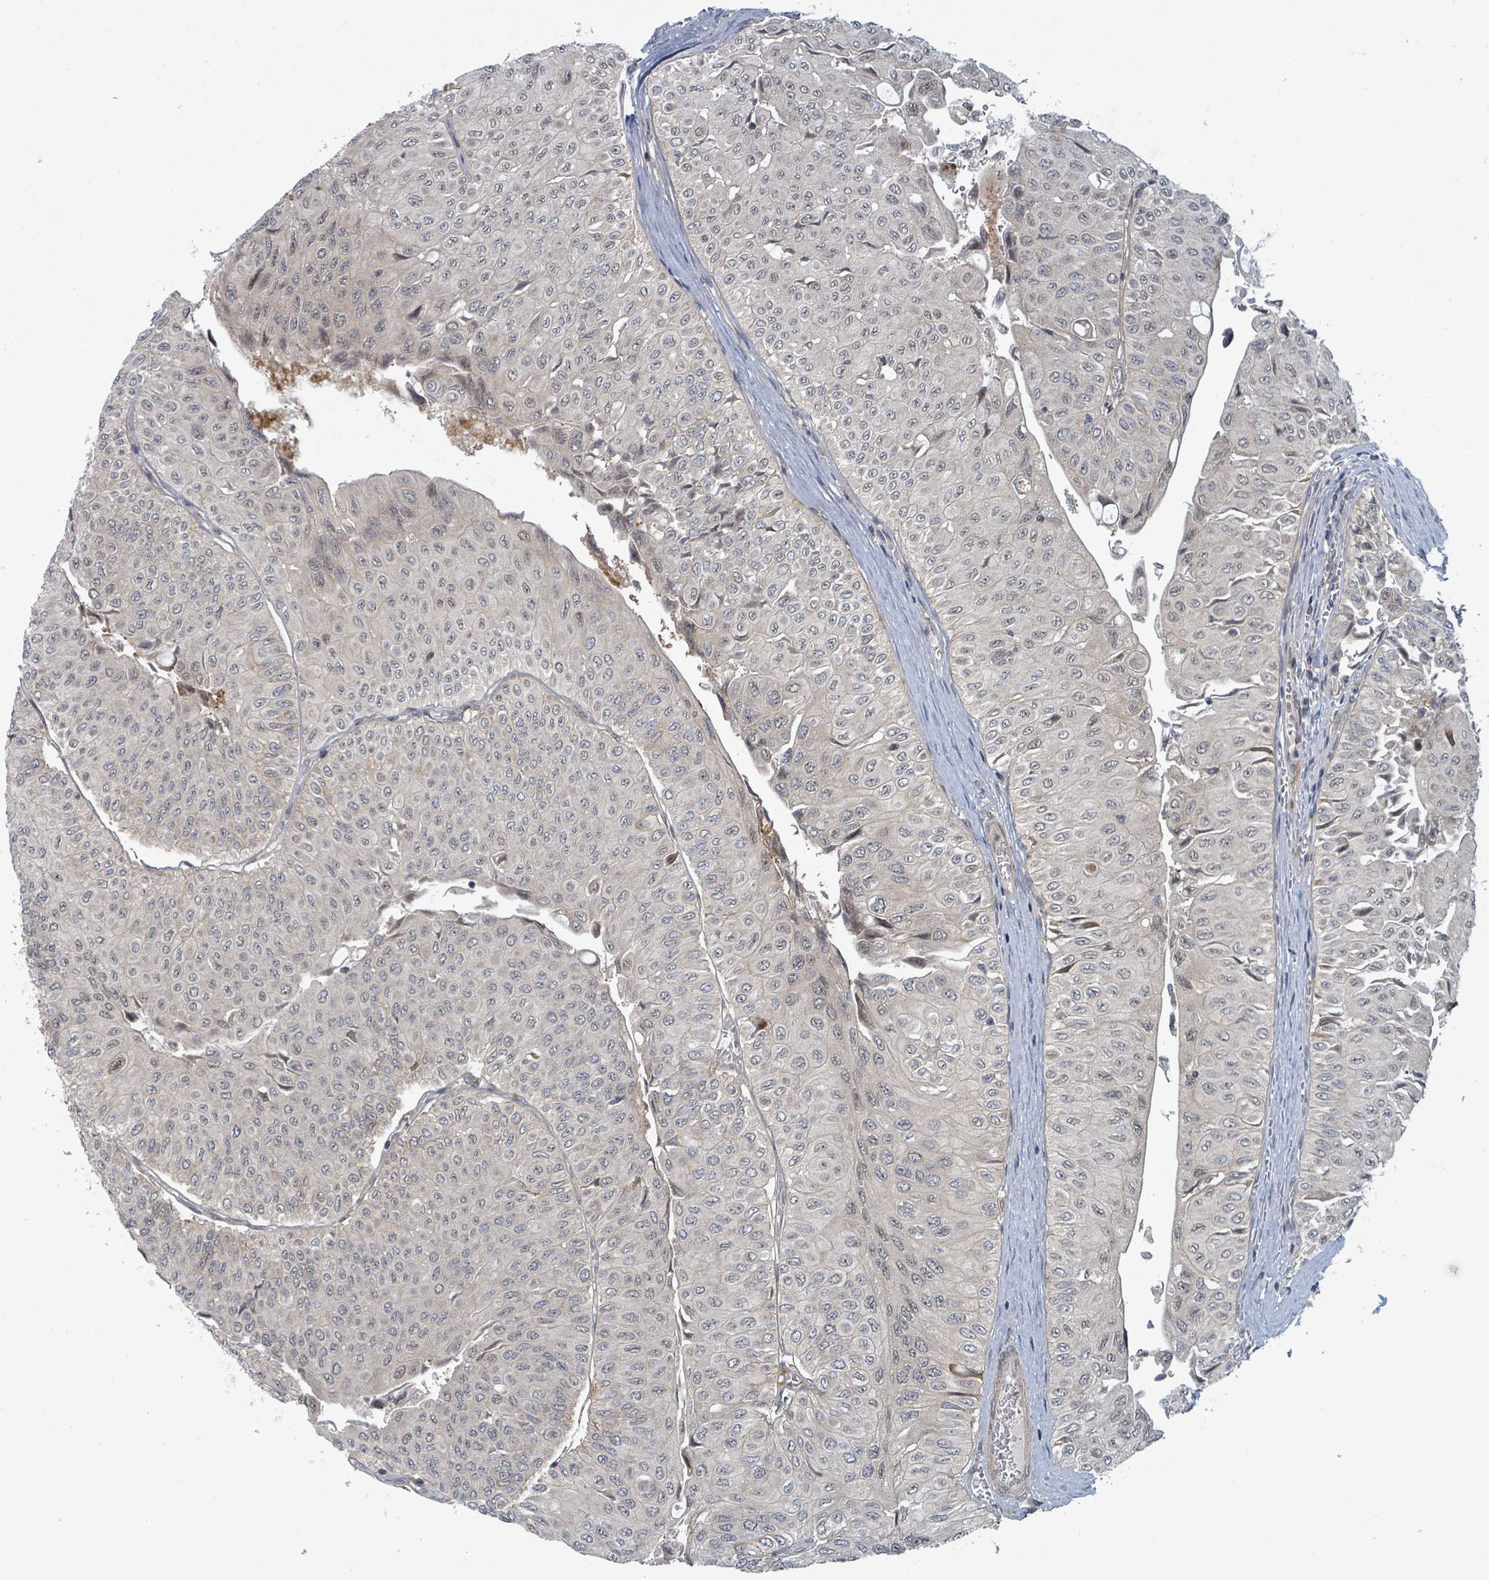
{"staining": {"intensity": "weak", "quantity": "<25%", "location": "nuclear"}, "tissue": "urothelial cancer", "cell_type": "Tumor cells", "image_type": "cancer", "snomed": [{"axis": "morphology", "description": "Urothelial carcinoma, NOS"}, {"axis": "topography", "description": "Urinary bladder"}], "caption": "Immunohistochemistry image of human transitional cell carcinoma stained for a protein (brown), which displays no expression in tumor cells.", "gene": "GTF3C1", "patient": {"sex": "male", "age": 59}}